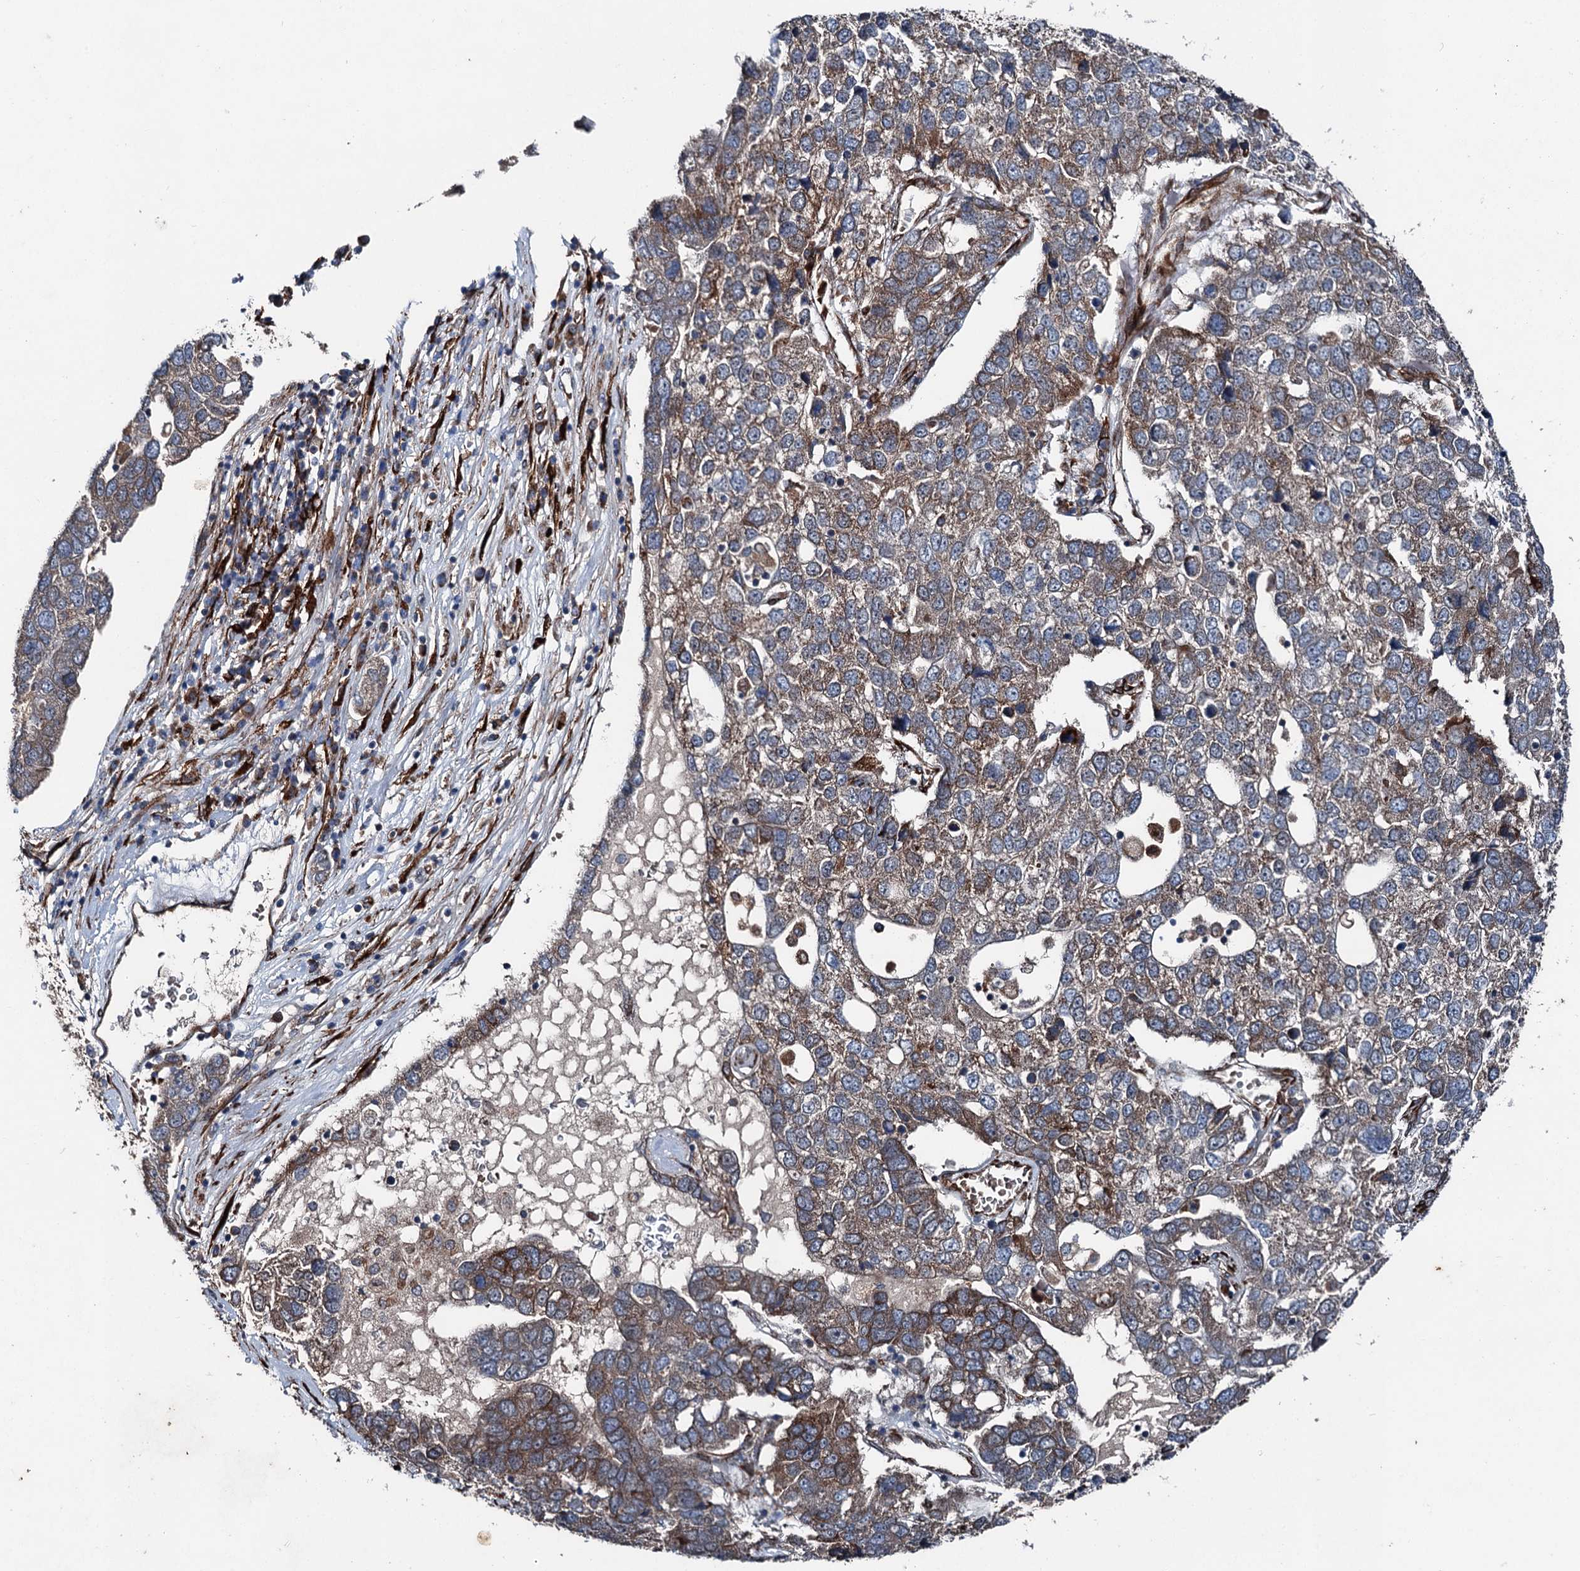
{"staining": {"intensity": "moderate", "quantity": ">75%", "location": "cytoplasmic/membranous"}, "tissue": "pancreatic cancer", "cell_type": "Tumor cells", "image_type": "cancer", "snomed": [{"axis": "morphology", "description": "Adenocarcinoma, NOS"}, {"axis": "topography", "description": "Pancreas"}], "caption": "A medium amount of moderate cytoplasmic/membranous positivity is present in about >75% of tumor cells in pancreatic adenocarcinoma tissue.", "gene": "DDIAS", "patient": {"sex": "female", "age": 61}}